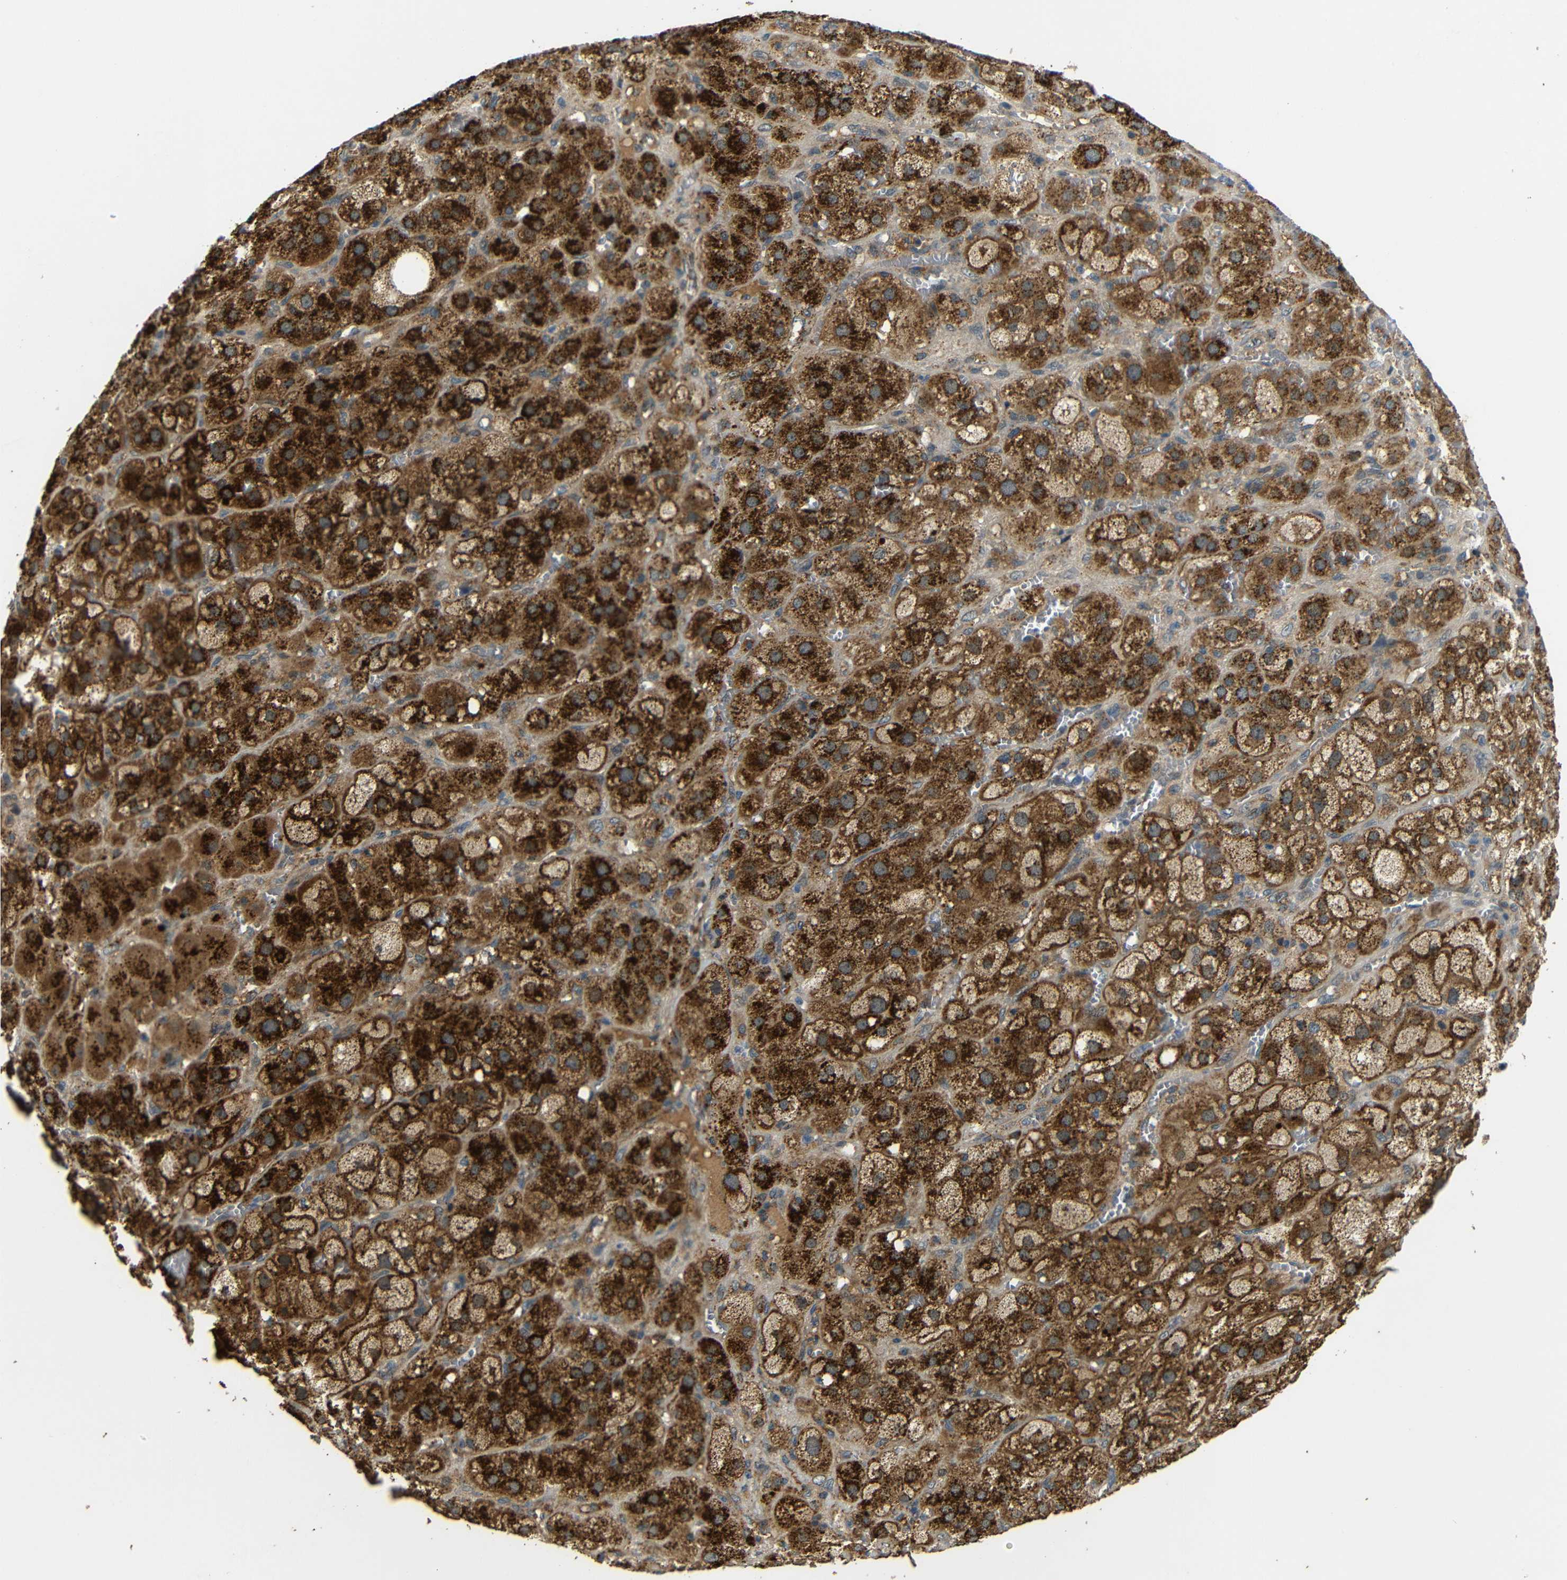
{"staining": {"intensity": "strong", "quantity": ">75%", "location": "cytoplasmic/membranous"}, "tissue": "adrenal gland", "cell_type": "Glandular cells", "image_type": "normal", "snomed": [{"axis": "morphology", "description": "Normal tissue, NOS"}, {"axis": "topography", "description": "Adrenal gland"}], "caption": "Glandular cells show high levels of strong cytoplasmic/membranous expression in about >75% of cells in benign adrenal gland. (brown staining indicates protein expression, while blue staining denotes nuclei).", "gene": "ATP7A", "patient": {"sex": "female", "age": 47}}